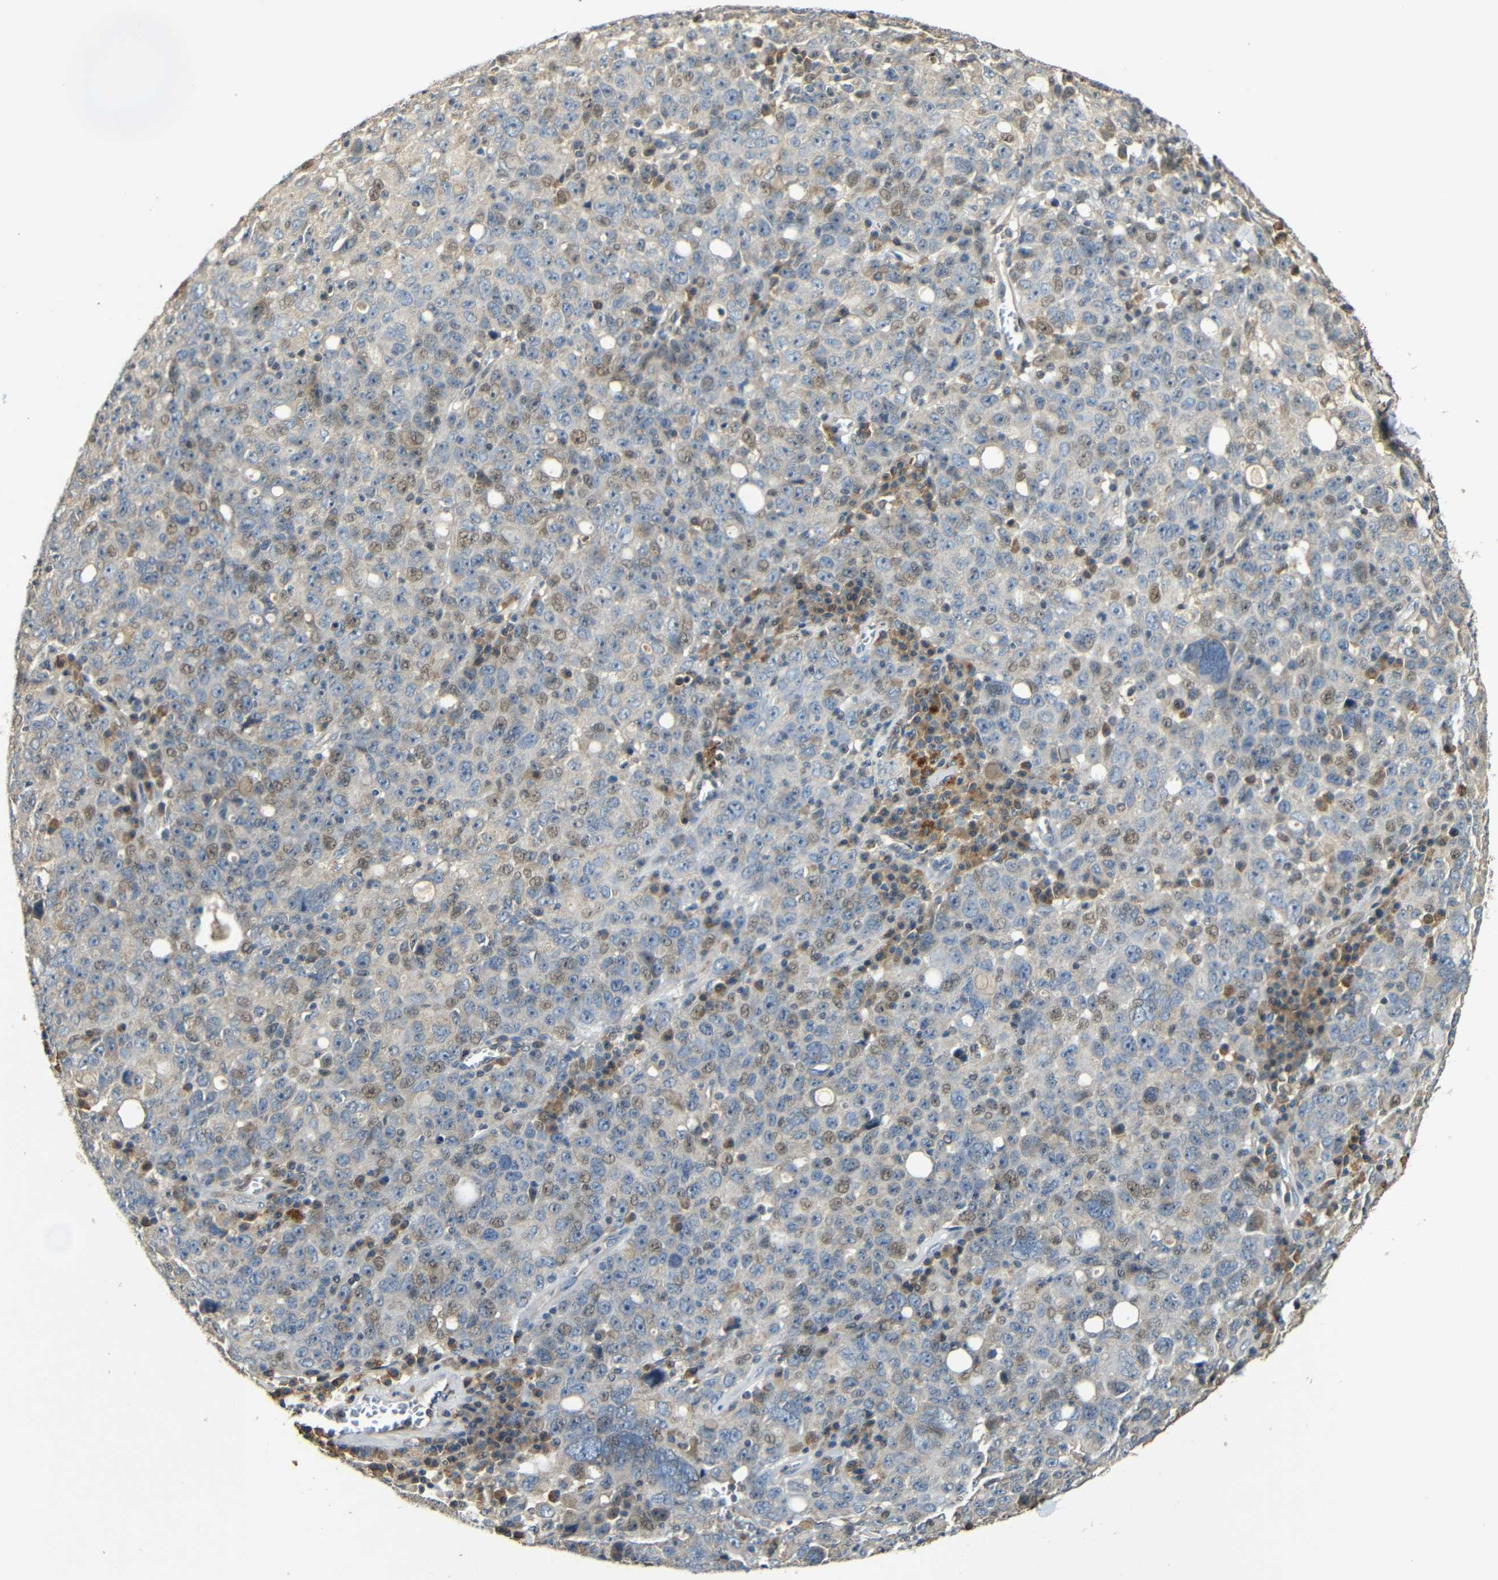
{"staining": {"intensity": "weak", "quantity": "25%-75%", "location": "cytoplasmic/membranous,nuclear"}, "tissue": "ovarian cancer", "cell_type": "Tumor cells", "image_type": "cancer", "snomed": [{"axis": "morphology", "description": "Carcinoma, endometroid"}, {"axis": "topography", "description": "Ovary"}], "caption": "Endometroid carcinoma (ovarian) was stained to show a protein in brown. There is low levels of weak cytoplasmic/membranous and nuclear staining in about 25%-75% of tumor cells.", "gene": "KAZALD1", "patient": {"sex": "female", "age": 62}}